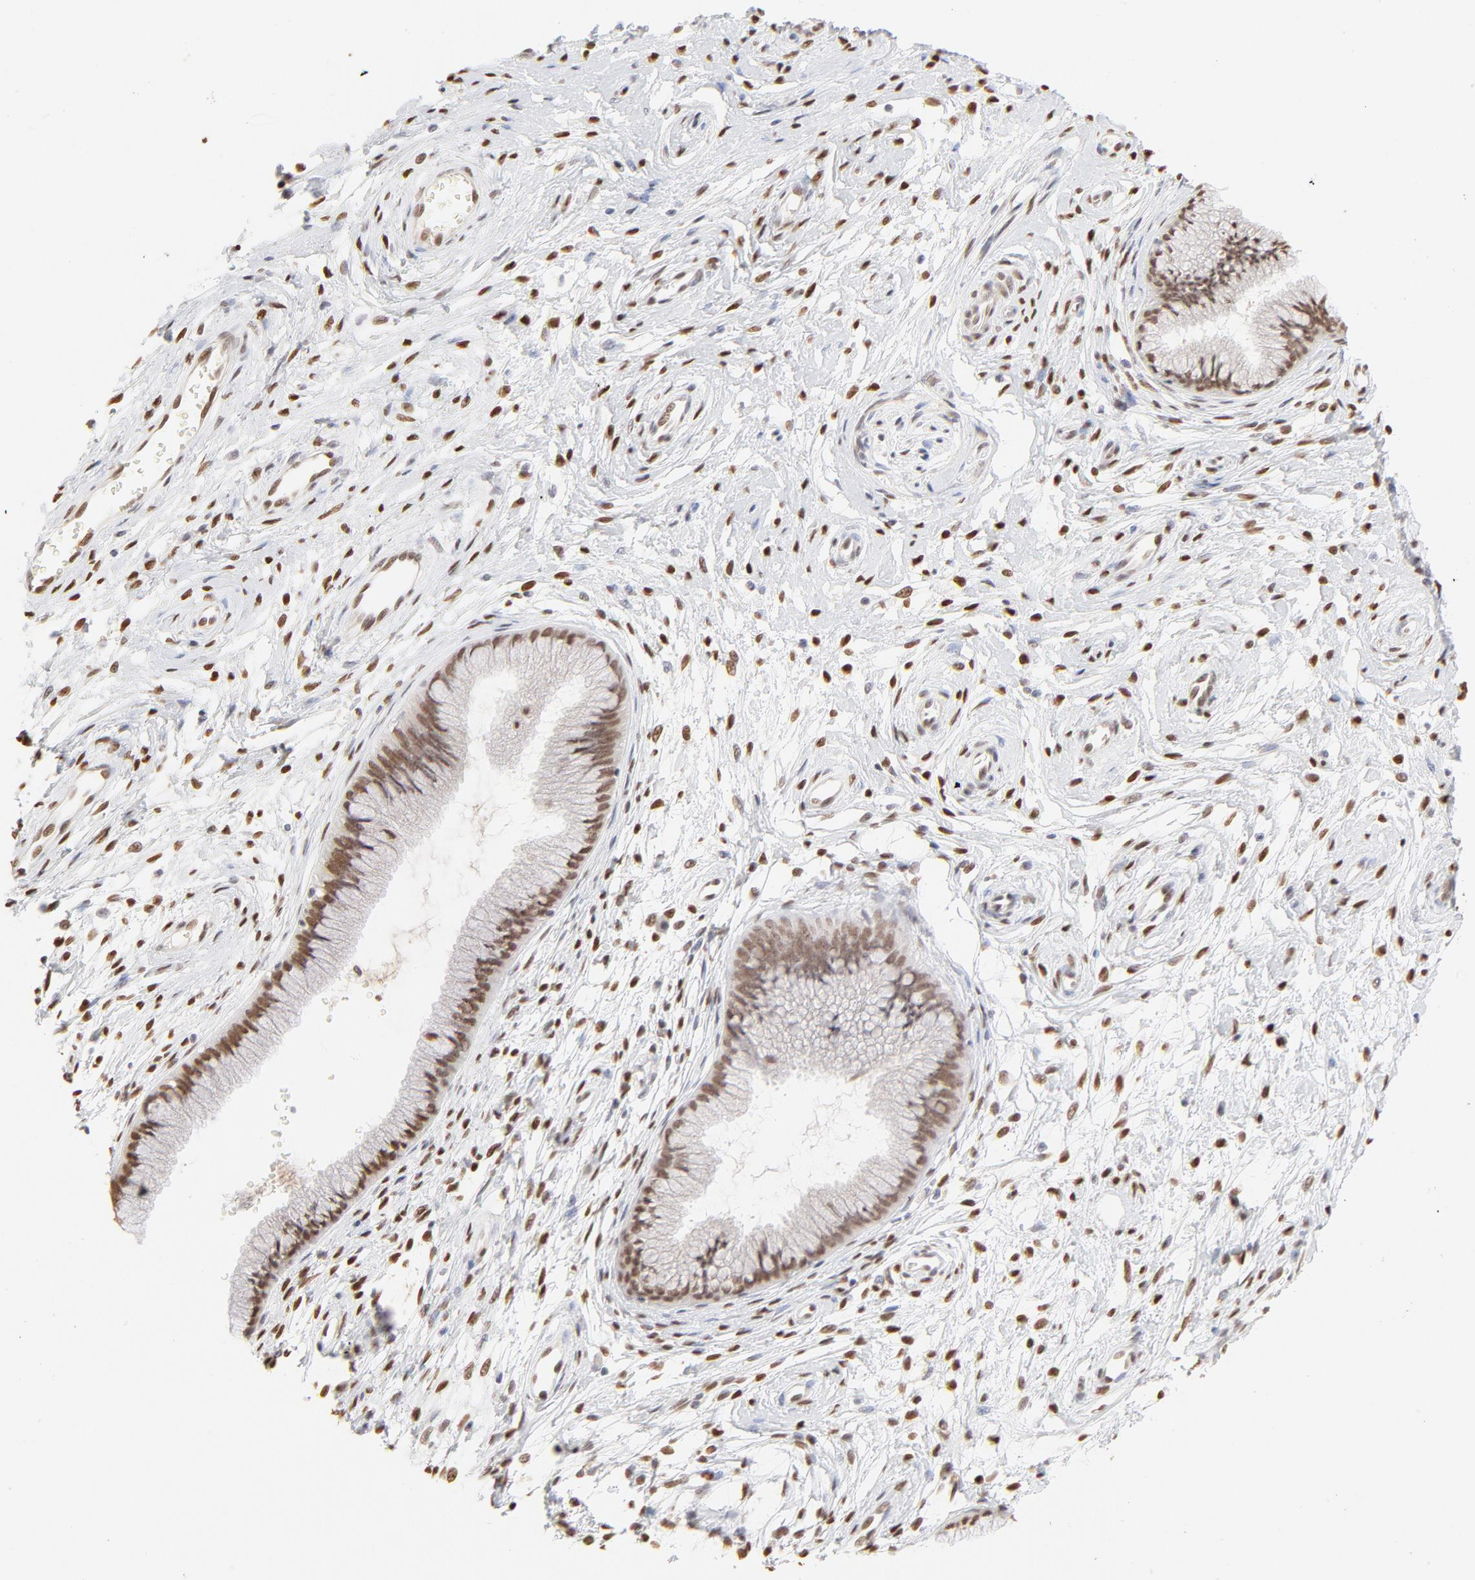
{"staining": {"intensity": "moderate", "quantity": ">75%", "location": "nuclear"}, "tissue": "cervix", "cell_type": "Glandular cells", "image_type": "normal", "snomed": [{"axis": "morphology", "description": "Normal tissue, NOS"}, {"axis": "topography", "description": "Cervix"}], "caption": "Glandular cells exhibit moderate nuclear expression in approximately >75% of cells in benign cervix.", "gene": "PBX1", "patient": {"sex": "female", "age": 39}}